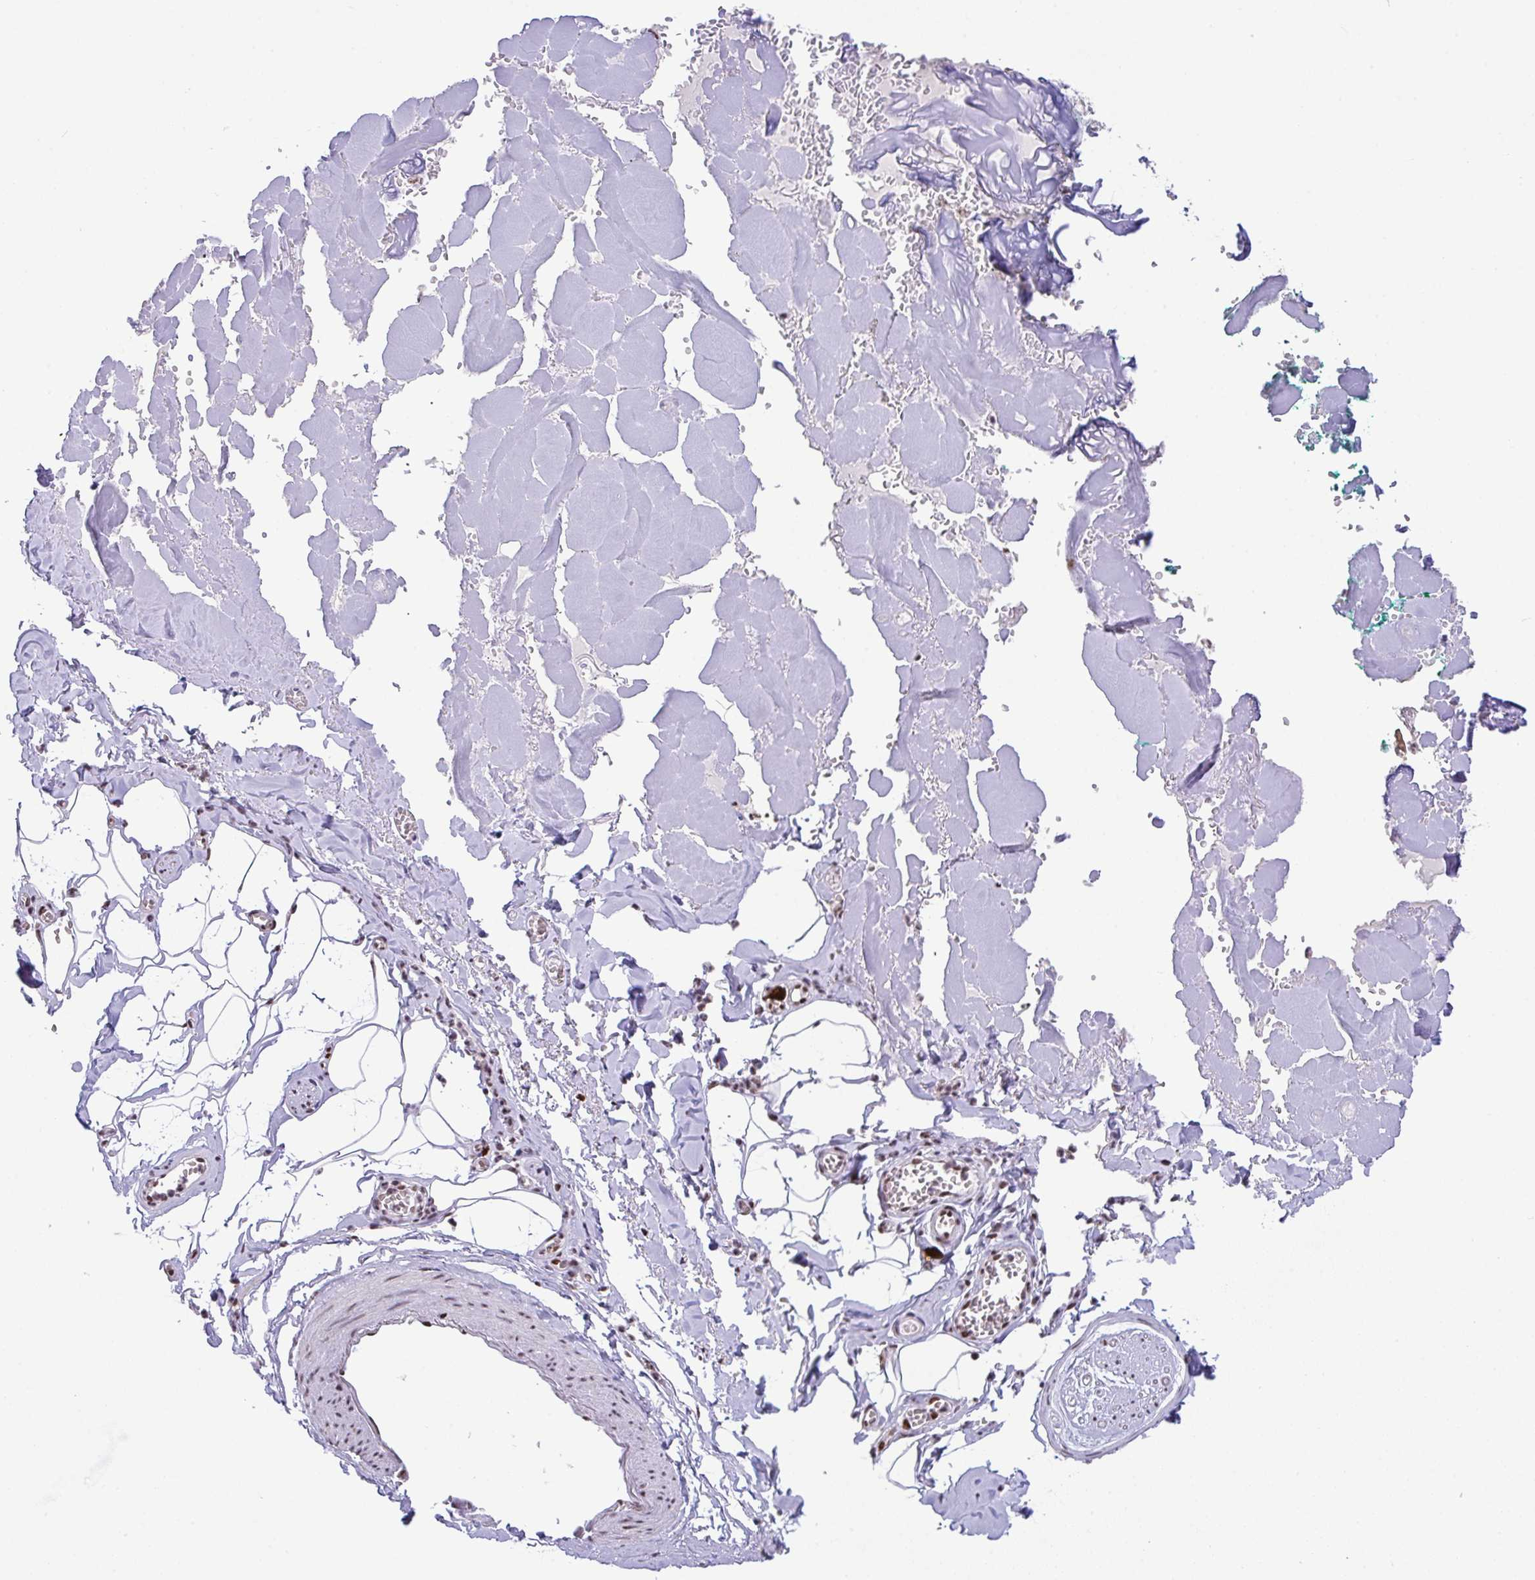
{"staining": {"intensity": "negative", "quantity": "none", "location": "none"}, "tissue": "adipose tissue", "cell_type": "Adipocytes", "image_type": "normal", "snomed": [{"axis": "morphology", "description": "Normal tissue, NOS"}, {"axis": "topography", "description": "Vulva"}, {"axis": "topography", "description": "Peripheral nerve tissue"}], "caption": "Immunohistochemistry photomicrograph of unremarkable adipose tissue stained for a protein (brown), which demonstrates no expression in adipocytes.", "gene": "CLP1", "patient": {"sex": "female", "age": 66}}